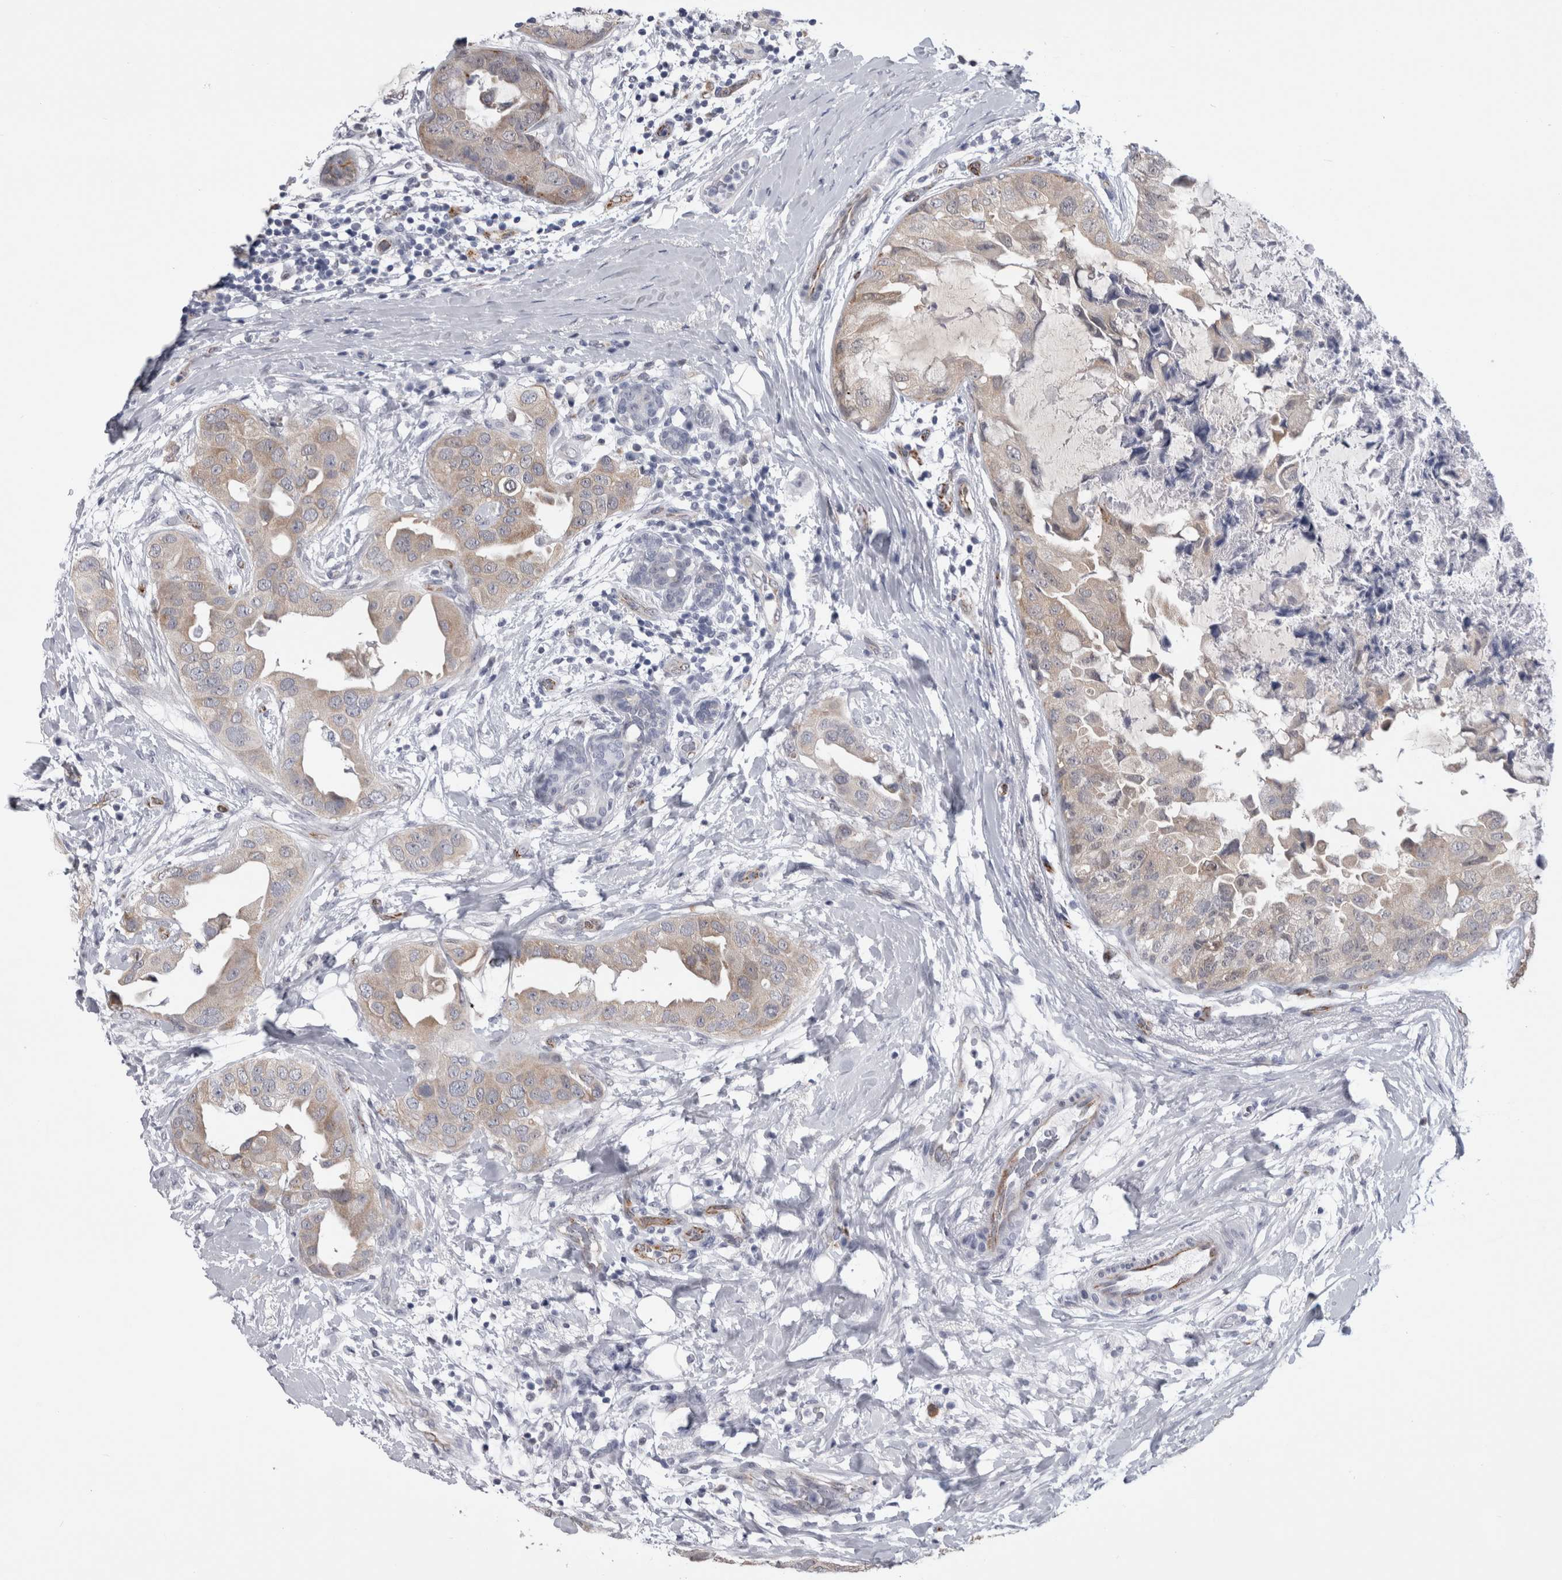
{"staining": {"intensity": "weak", "quantity": ">75%", "location": "cytoplasmic/membranous"}, "tissue": "breast cancer", "cell_type": "Tumor cells", "image_type": "cancer", "snomed": [{"axis": "morphology", "description": "Duct carcinoma"}, {"axis": "topography", "description": "Breast"}], "caption": "A micrograph of human breast cancer (invasive ductal carcinoma) stained for a protein exhibits weak cytoplasmic/membranous brown staining in tumor cells.", "gene": "ACOT7", "patient": {"sex": "female", "age": 40}}